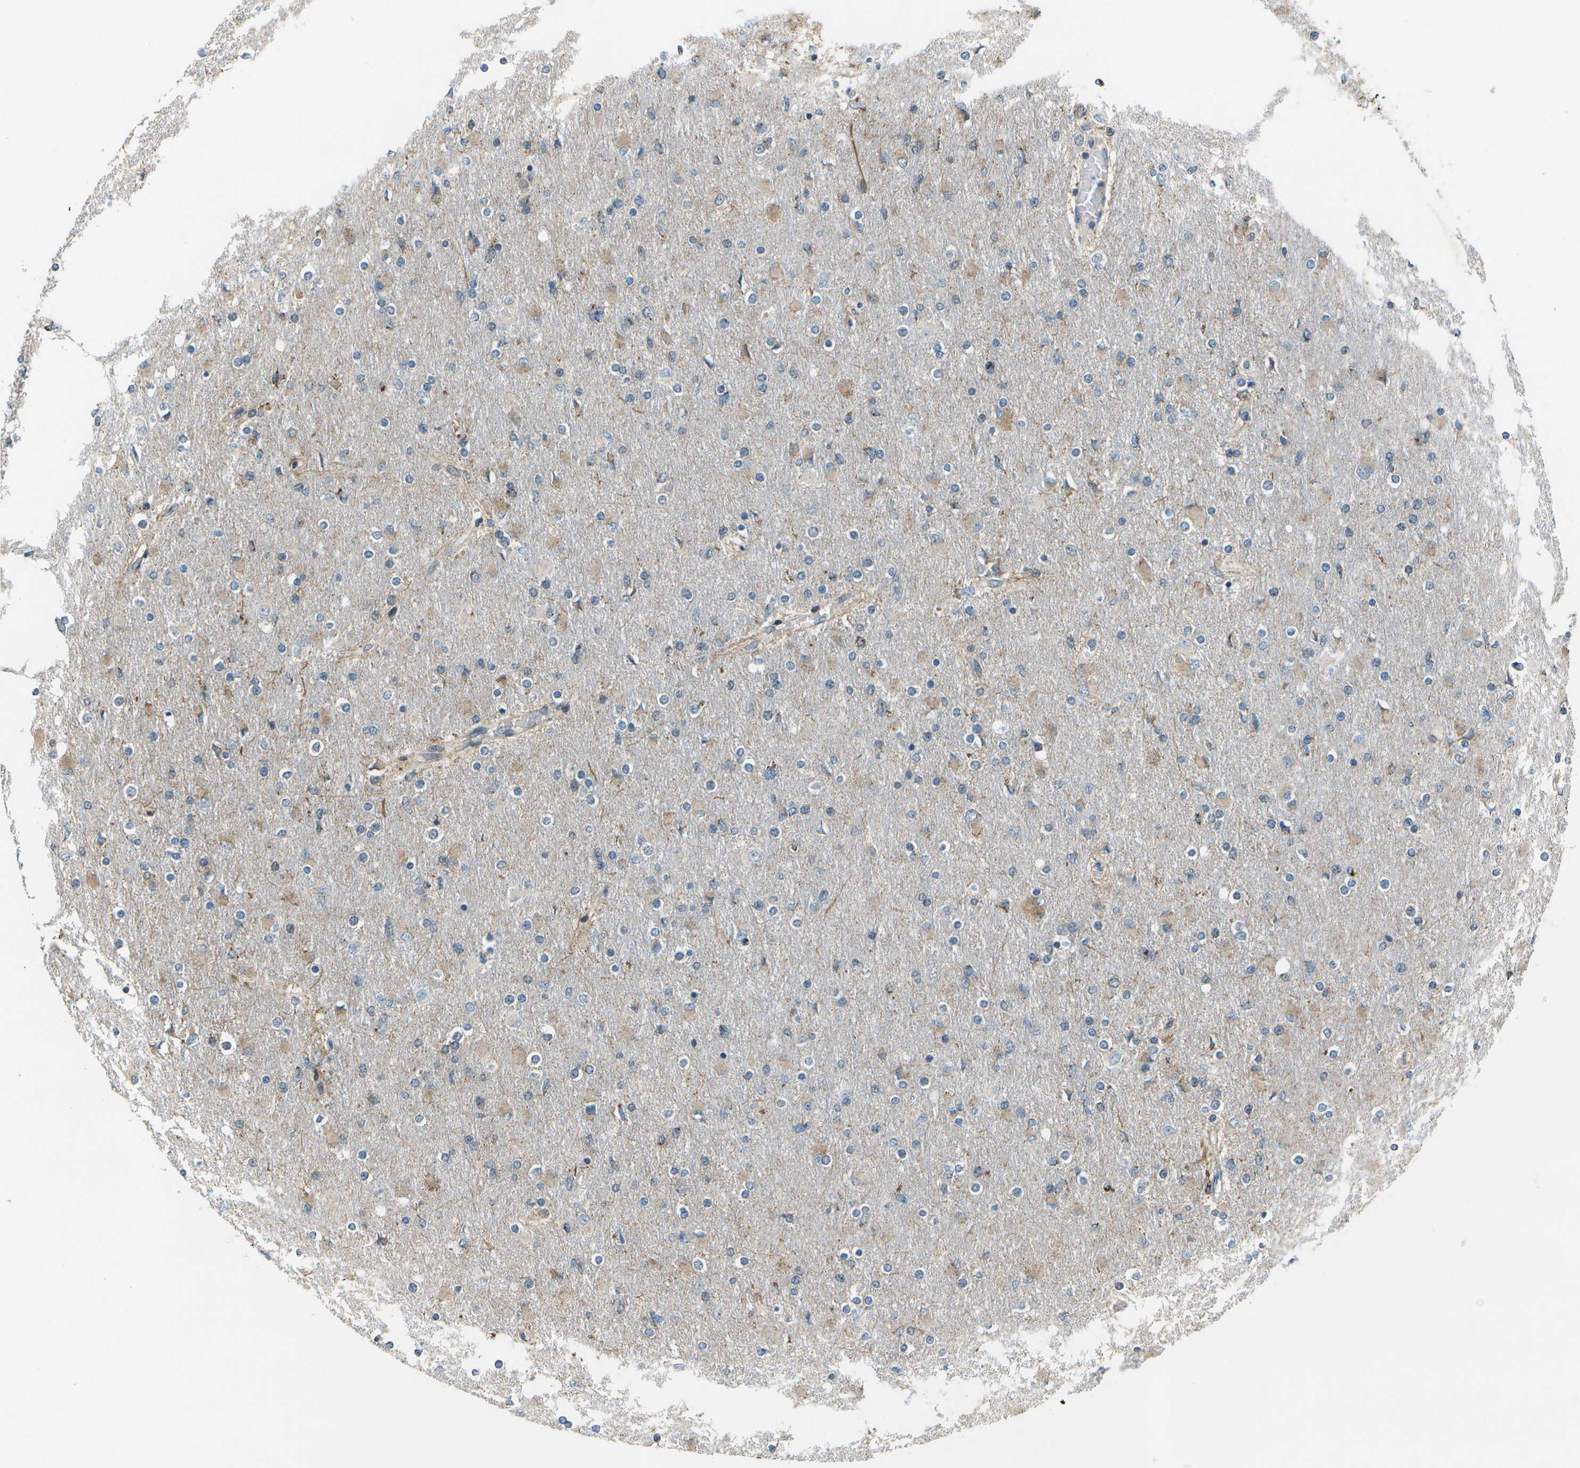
{"staining": {"intensity": "weak", "quantity": "<25%", "location": "cytoplasmic/membranous"}, "tissue": "glioma", "cell_type": "Tumor cells", "image_type": "cancer", "snomed": [{"axis": "morphology", "description": "Glioma, malignant, High grade"}, {"axis": "topography", "description": "Cerebral cortex"}], "caption": "IHC photomicrograph of human malignant glioma (high-grade) stained for a protein (brown), which shows no staining in tumor cells. (Immunohistochemistry (ihc), brightfield microscopy, high magnification).", "gene": "EIF2AK1", "patient": {"sex": "female", "age": 36}}